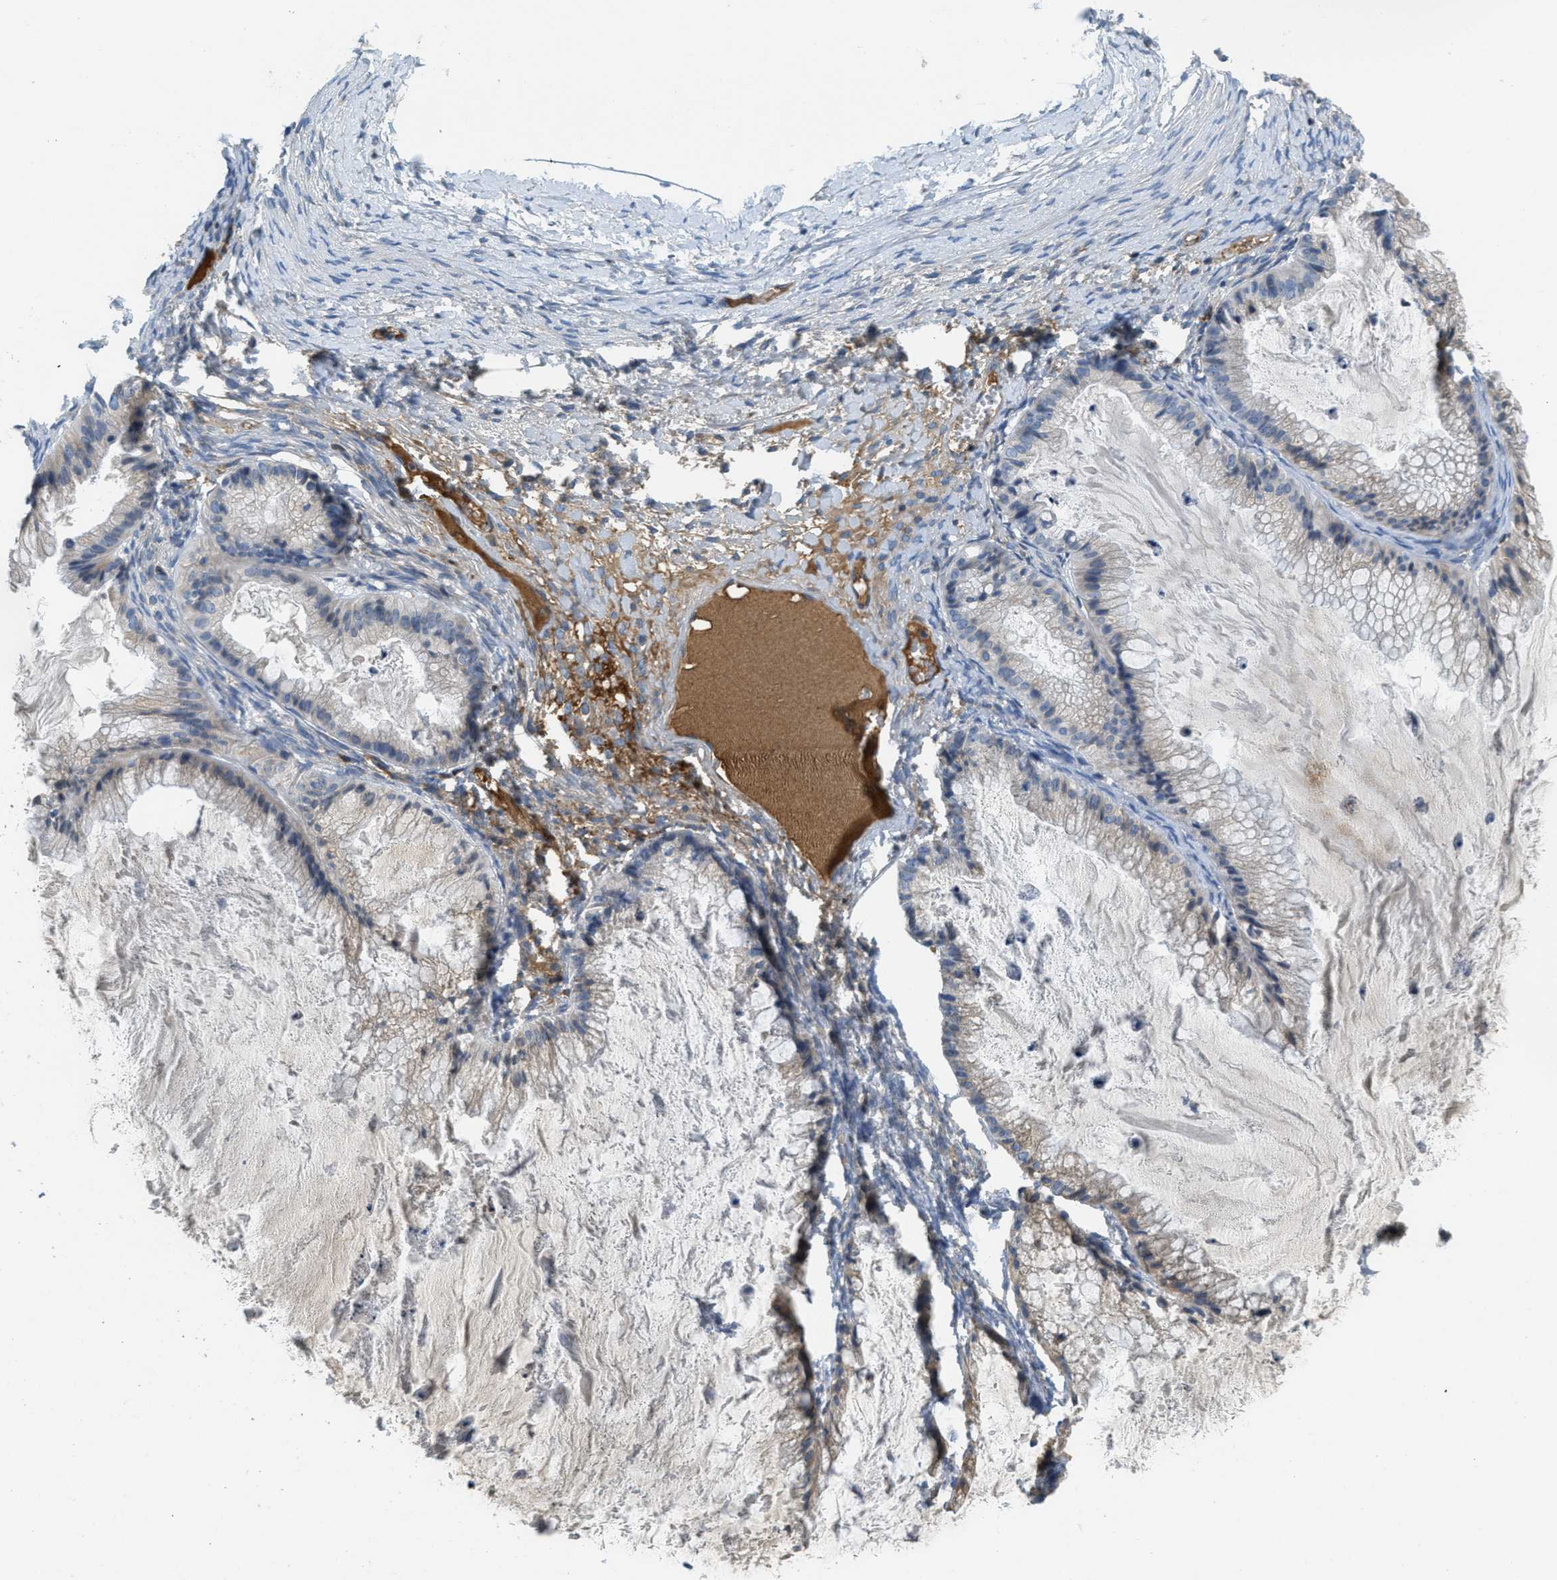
{"staining": {"intensity": "weak", "quantity": "<25%", "location": "cytoplasmic/membranous"}, "tissue": "ovarian cancer", "cell_type": "Tumor cells", "image_type": "cancer", "snomed": [{"axis": "morphology", "description": "Cystadenocarcinoma, mucinous, NOS"}, {"axis": "topography", "description": "Ovary"}], "caption": "The photomicrograph shows no significant expression in tumor cells of ovarian cancer.", "gene": "MPDU1", "patient": {"sex": "female", "age": 57}}